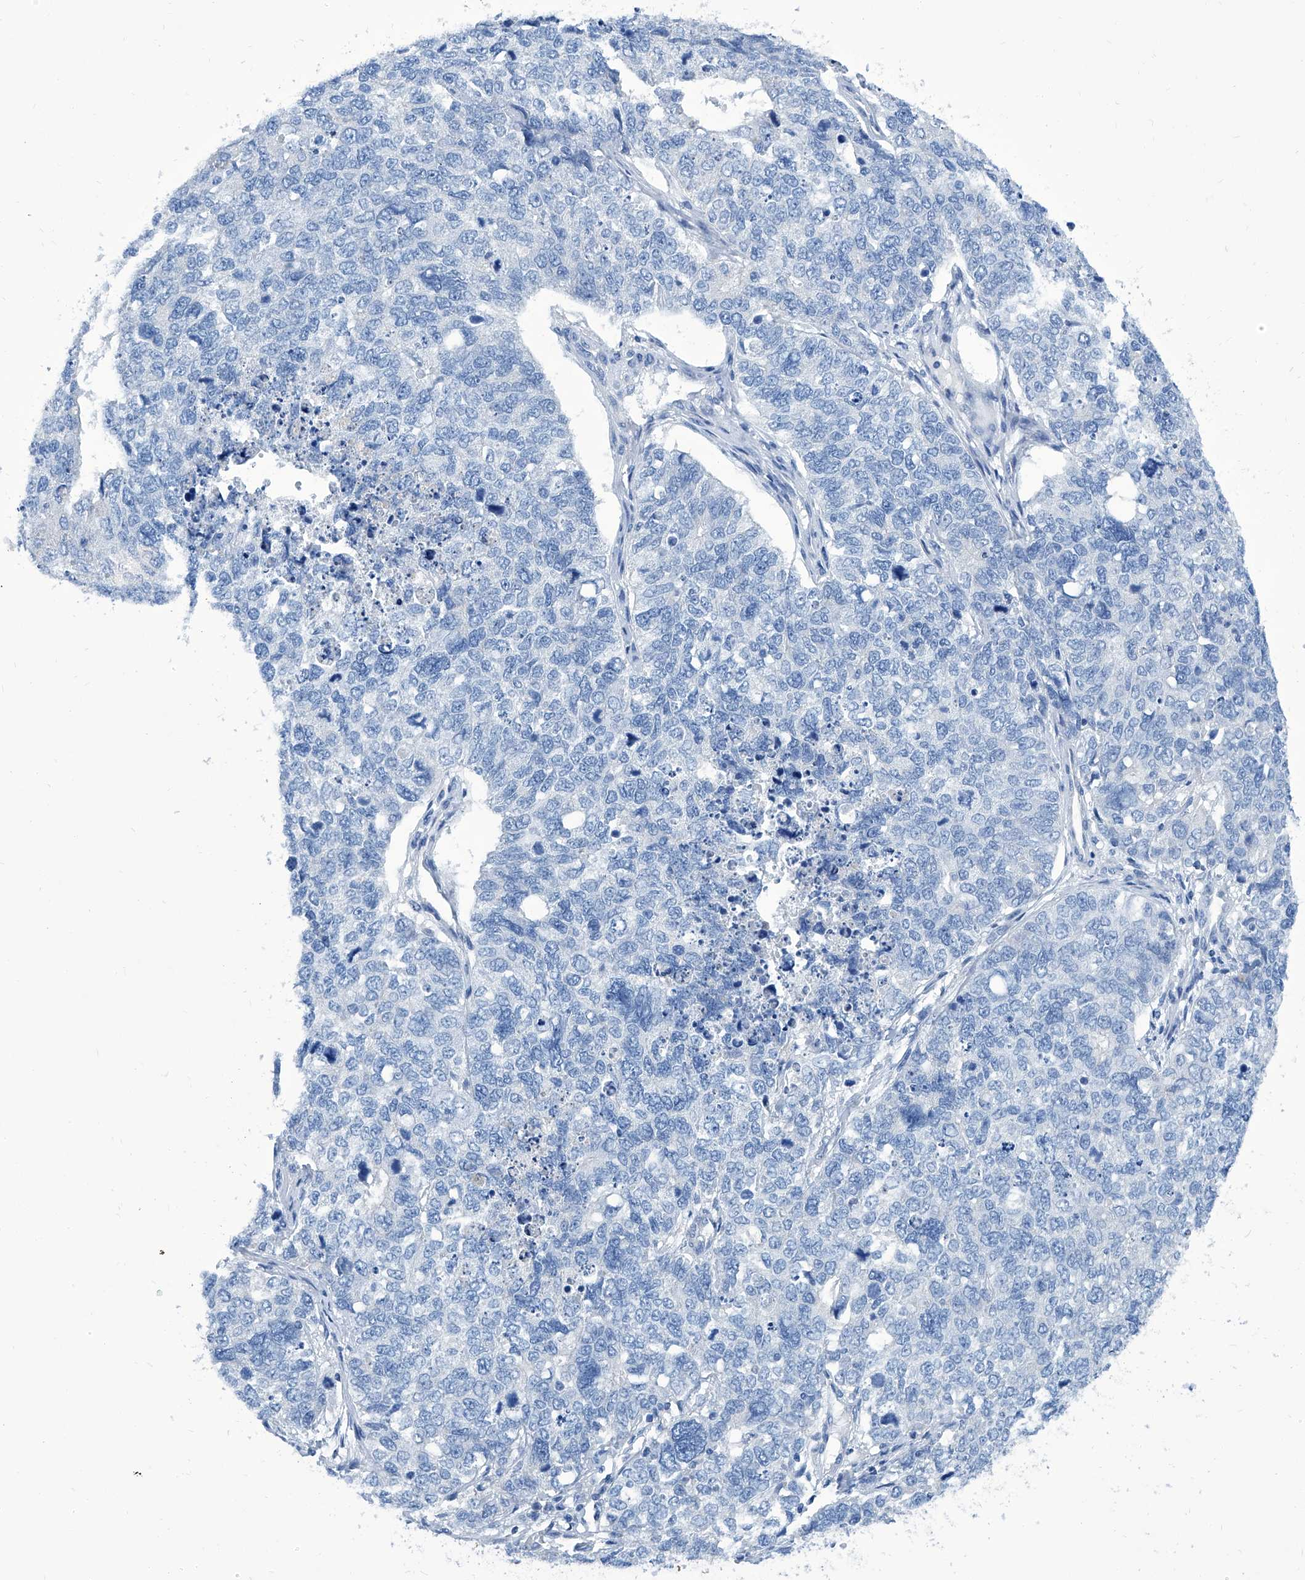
{"staining": {"intensity": "negative", "quantity": "none", "location": "none"}, "tissue": "cervical cancer", "cell_type": "Tumor cells", "image_type": "cancer", "snomed": [{"axis": "morphology", "description": "Squamous cell carcinoma, NOS"}, {"axis": "topography", "description": "Cervix"}], "caption": "Immunohistochemistry (IHC) of cervical cancer exhibits no positivity in tumor cells.", "gene": "ZNF519", "patient": {"sex": "female", "age": 63}}